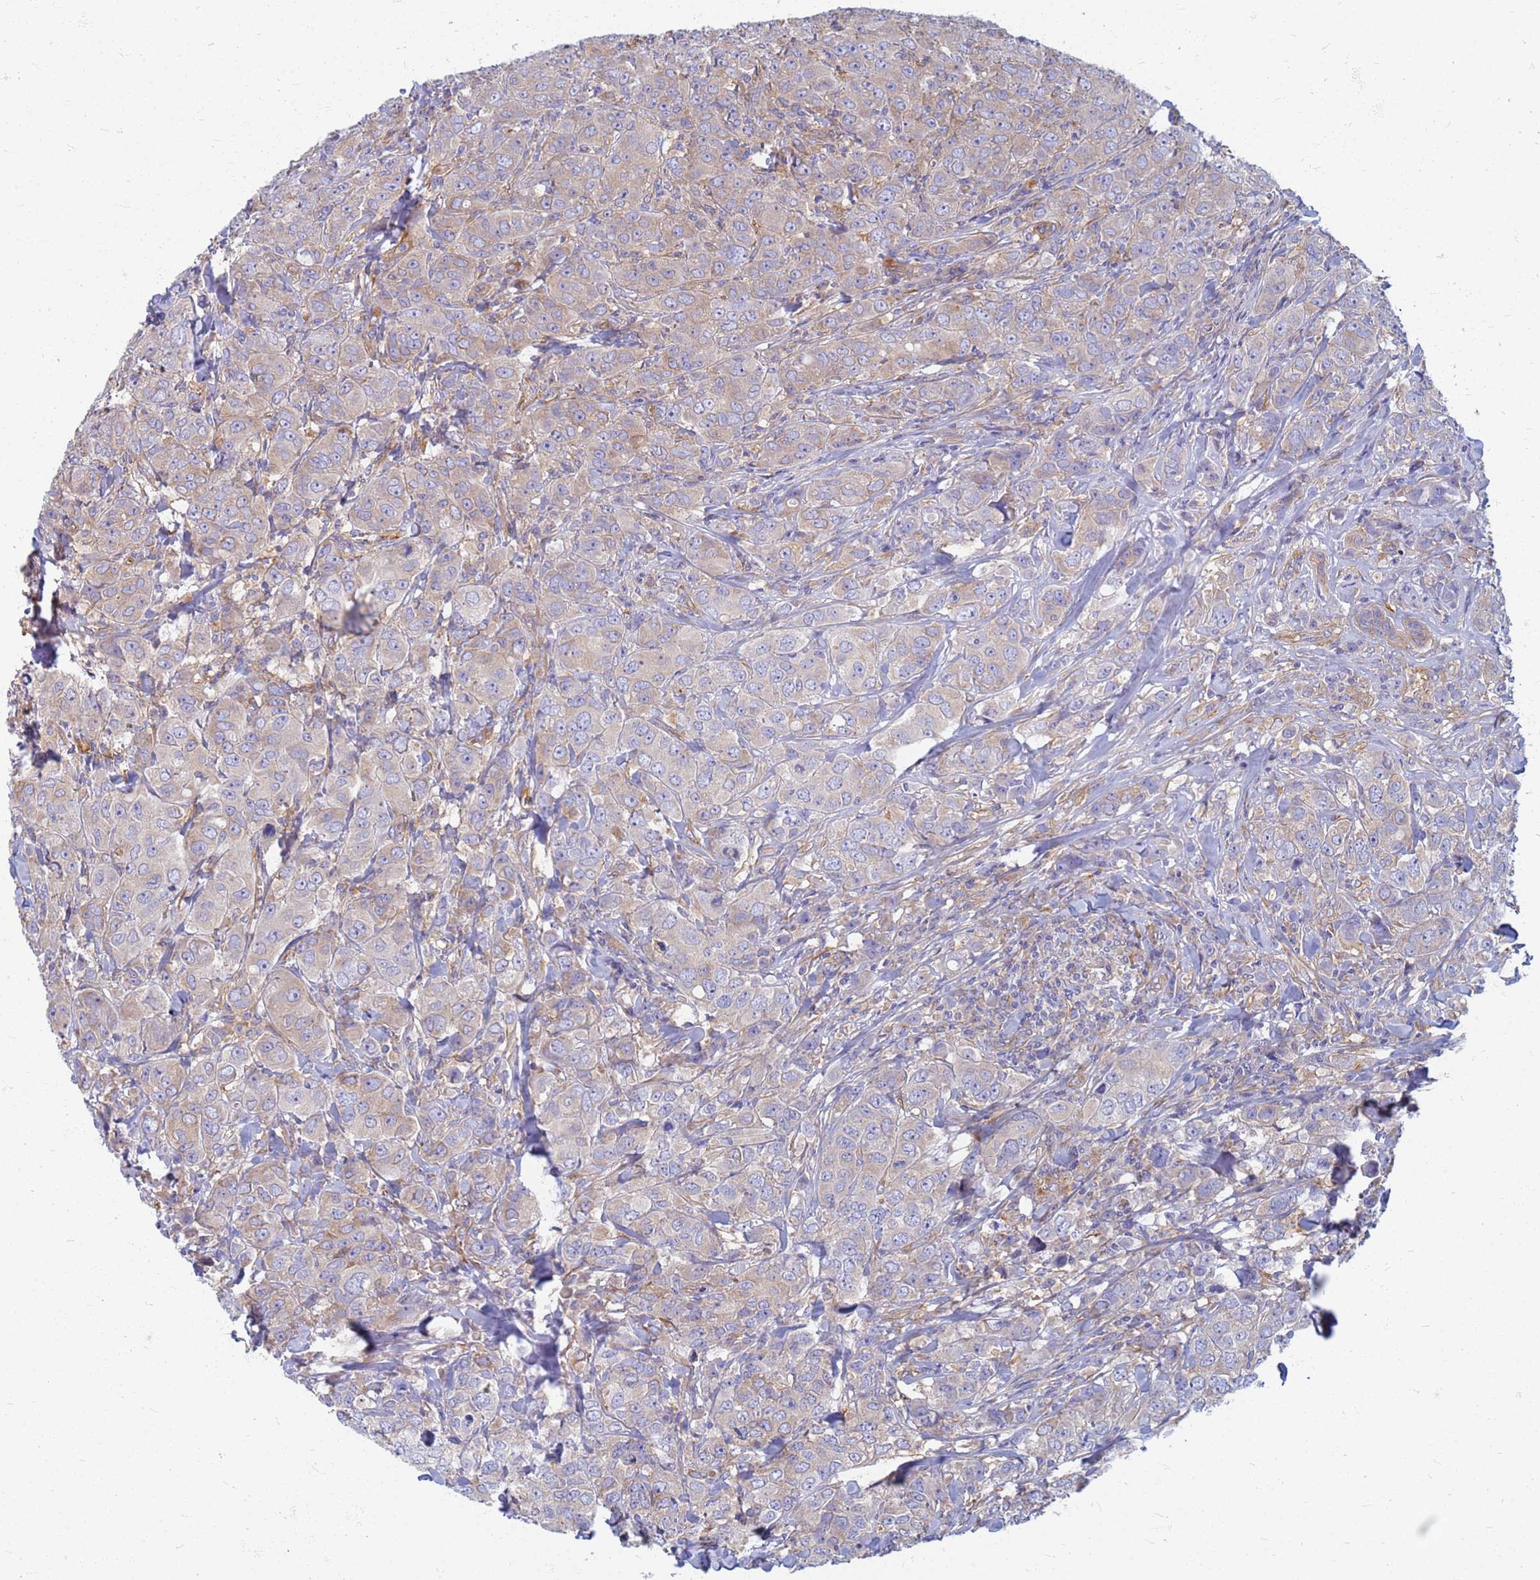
{"staining": {"intensity": "weak", "quantity": "25%-75%", "location": "cytoplasmic/membranous"}, "tissue": "breast cancer", "cell_type": "Tumor cells", "image_type": "cancer", "snomed": [{"axis": "morphology", "description": "Duct carcinoma"}, {"axis": "topography", "description": "Breast"}], "caption": "There is low levels of weak cytoplasmic/membranous staining in tumor cells of intraductal carcinoma (breast), as demonstrated by immunohistochemical staining (brown color).", "gene": "EEA1", "patient": {"sex": "female", "age": 43}}